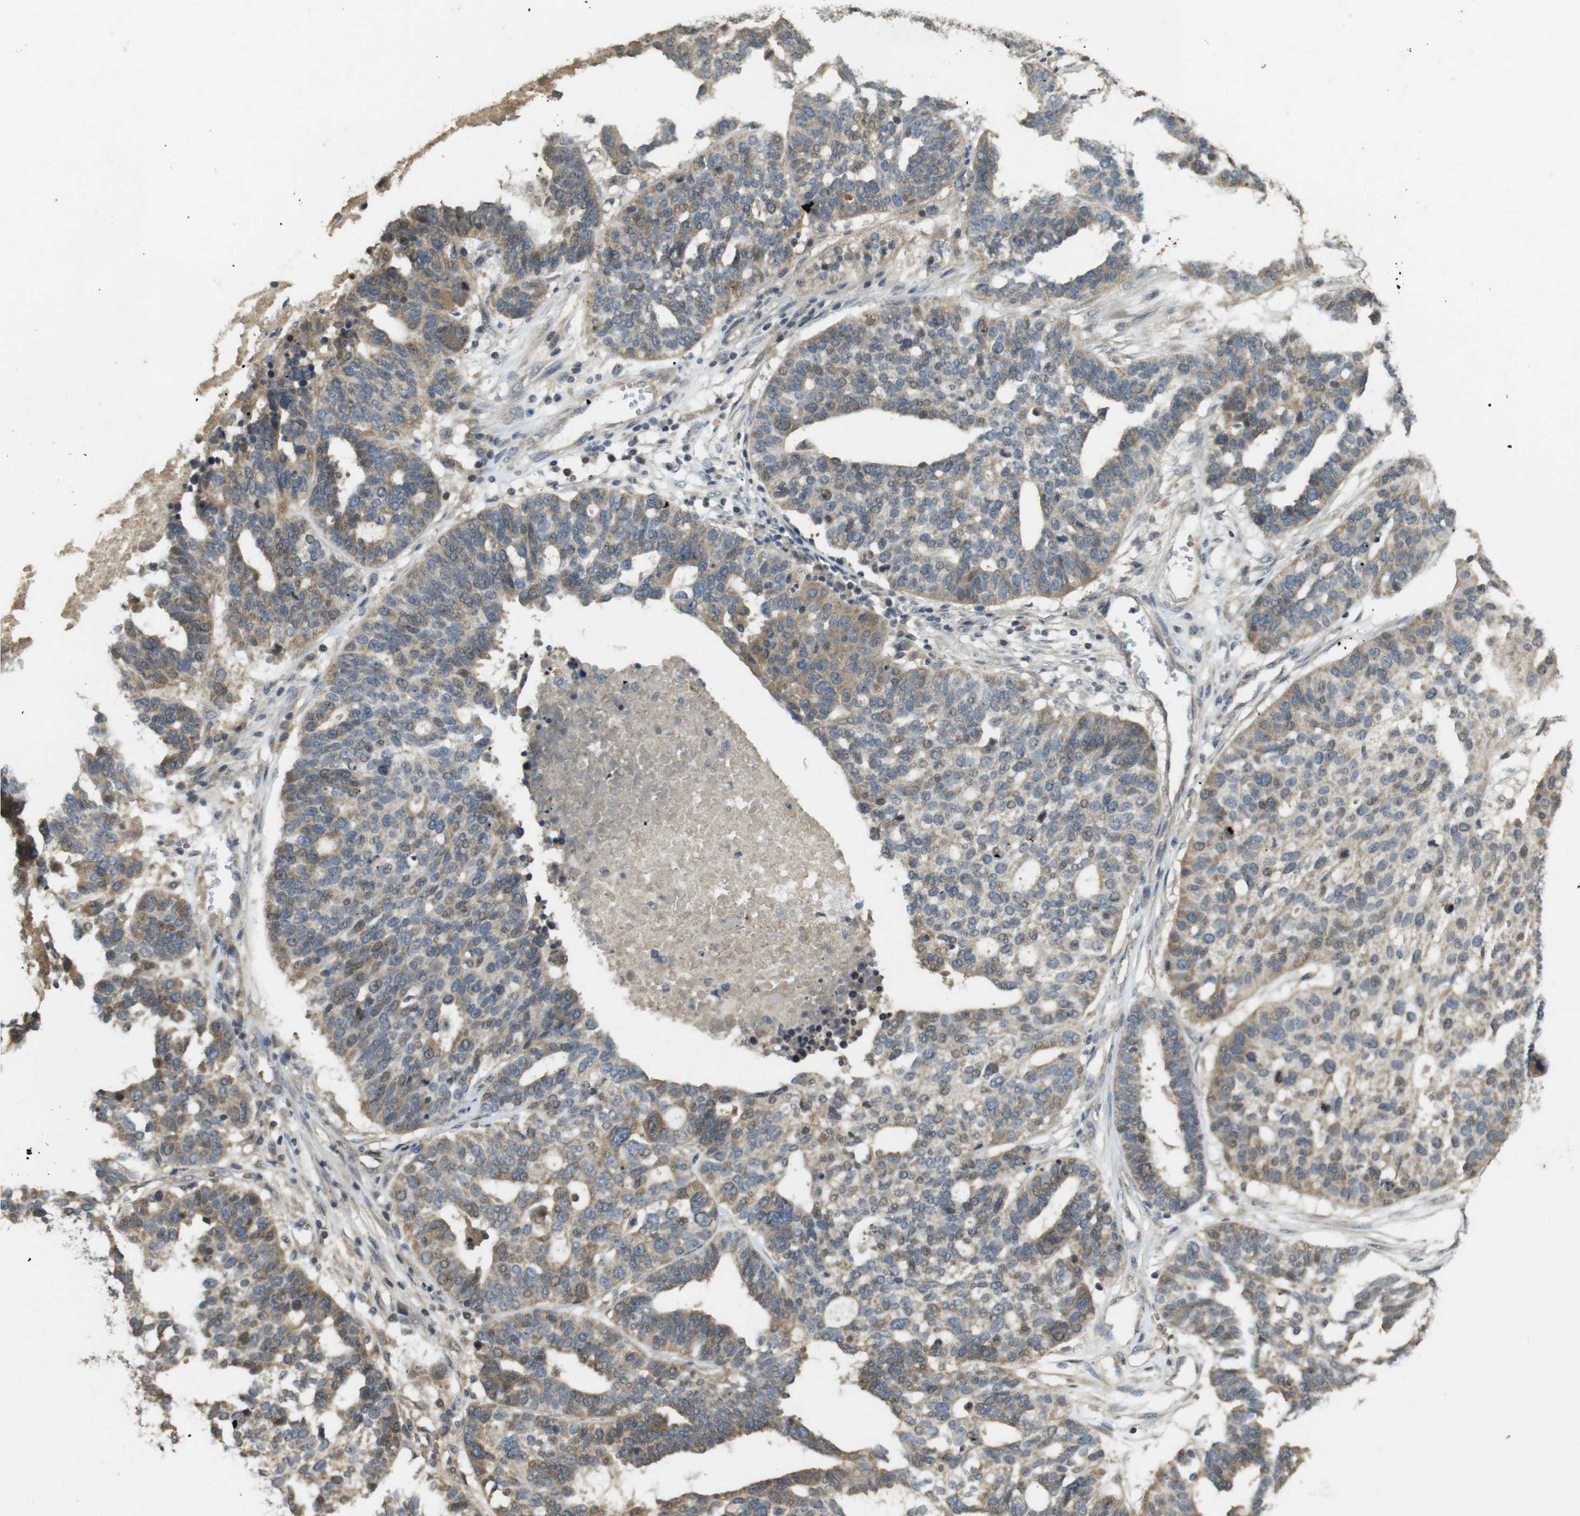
{"staining": {"intensity": "moderate", "quantity": "25%-75%", "location": "cytoplasmic/membranous"}, "tissue": "ovarian cancer", "cell_type": "Tumor cells", "image_type": "cancer", "snomed": [{"axis": "morphology", "description": "Cystadenocarcinoma, serous, NOS"}, {"axis": "topography", "description": "Ovary"}], "caption": "This photomicrograph exhibits ovarian cancer stained with immunohistochemistry (IHC) to label a protein in brown. The cytoplasmic/membranous of tumor cells show moderate positivity for the protein. Nuclei are counter-stained blue.", "gene": "CLTC", "patient": {"sex": "female", "age": 59}}